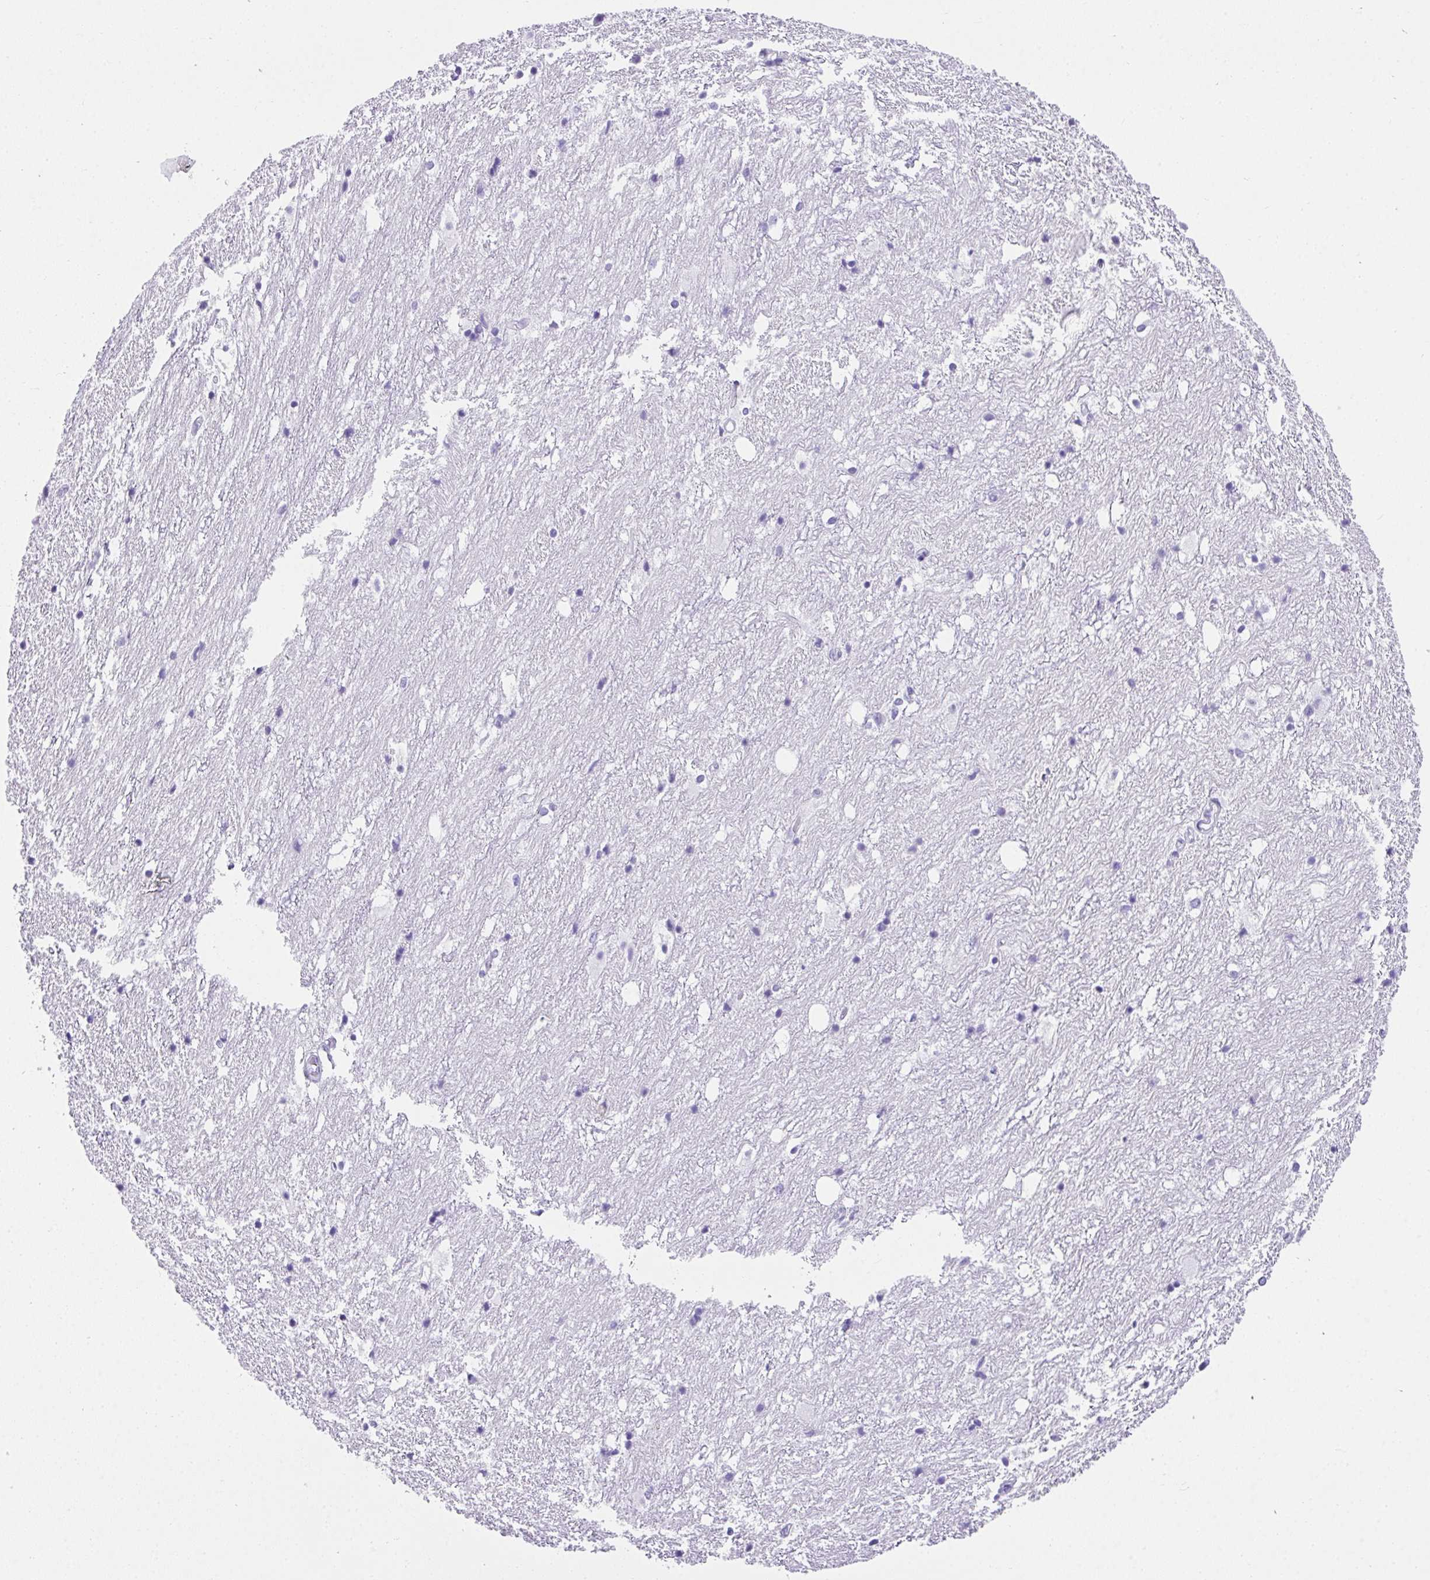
{"staining": {"intensity": "negative", "quantity": "none", "location": "none"}, "tissue": "hippocampus", "cell_type": "Glial cells", "image_type": "normal", "snomed": [{"axis": "morphology", "description": "Normal tissue, NOS"}, {"axis": "topography", "description": "Hippocampus"}], "caption": "Hippocampus was stained to show a protein in brown. There is no significant staining in glial cells.", "gene": "AVIL", "patient": {"sex": "female", "age": 52}}